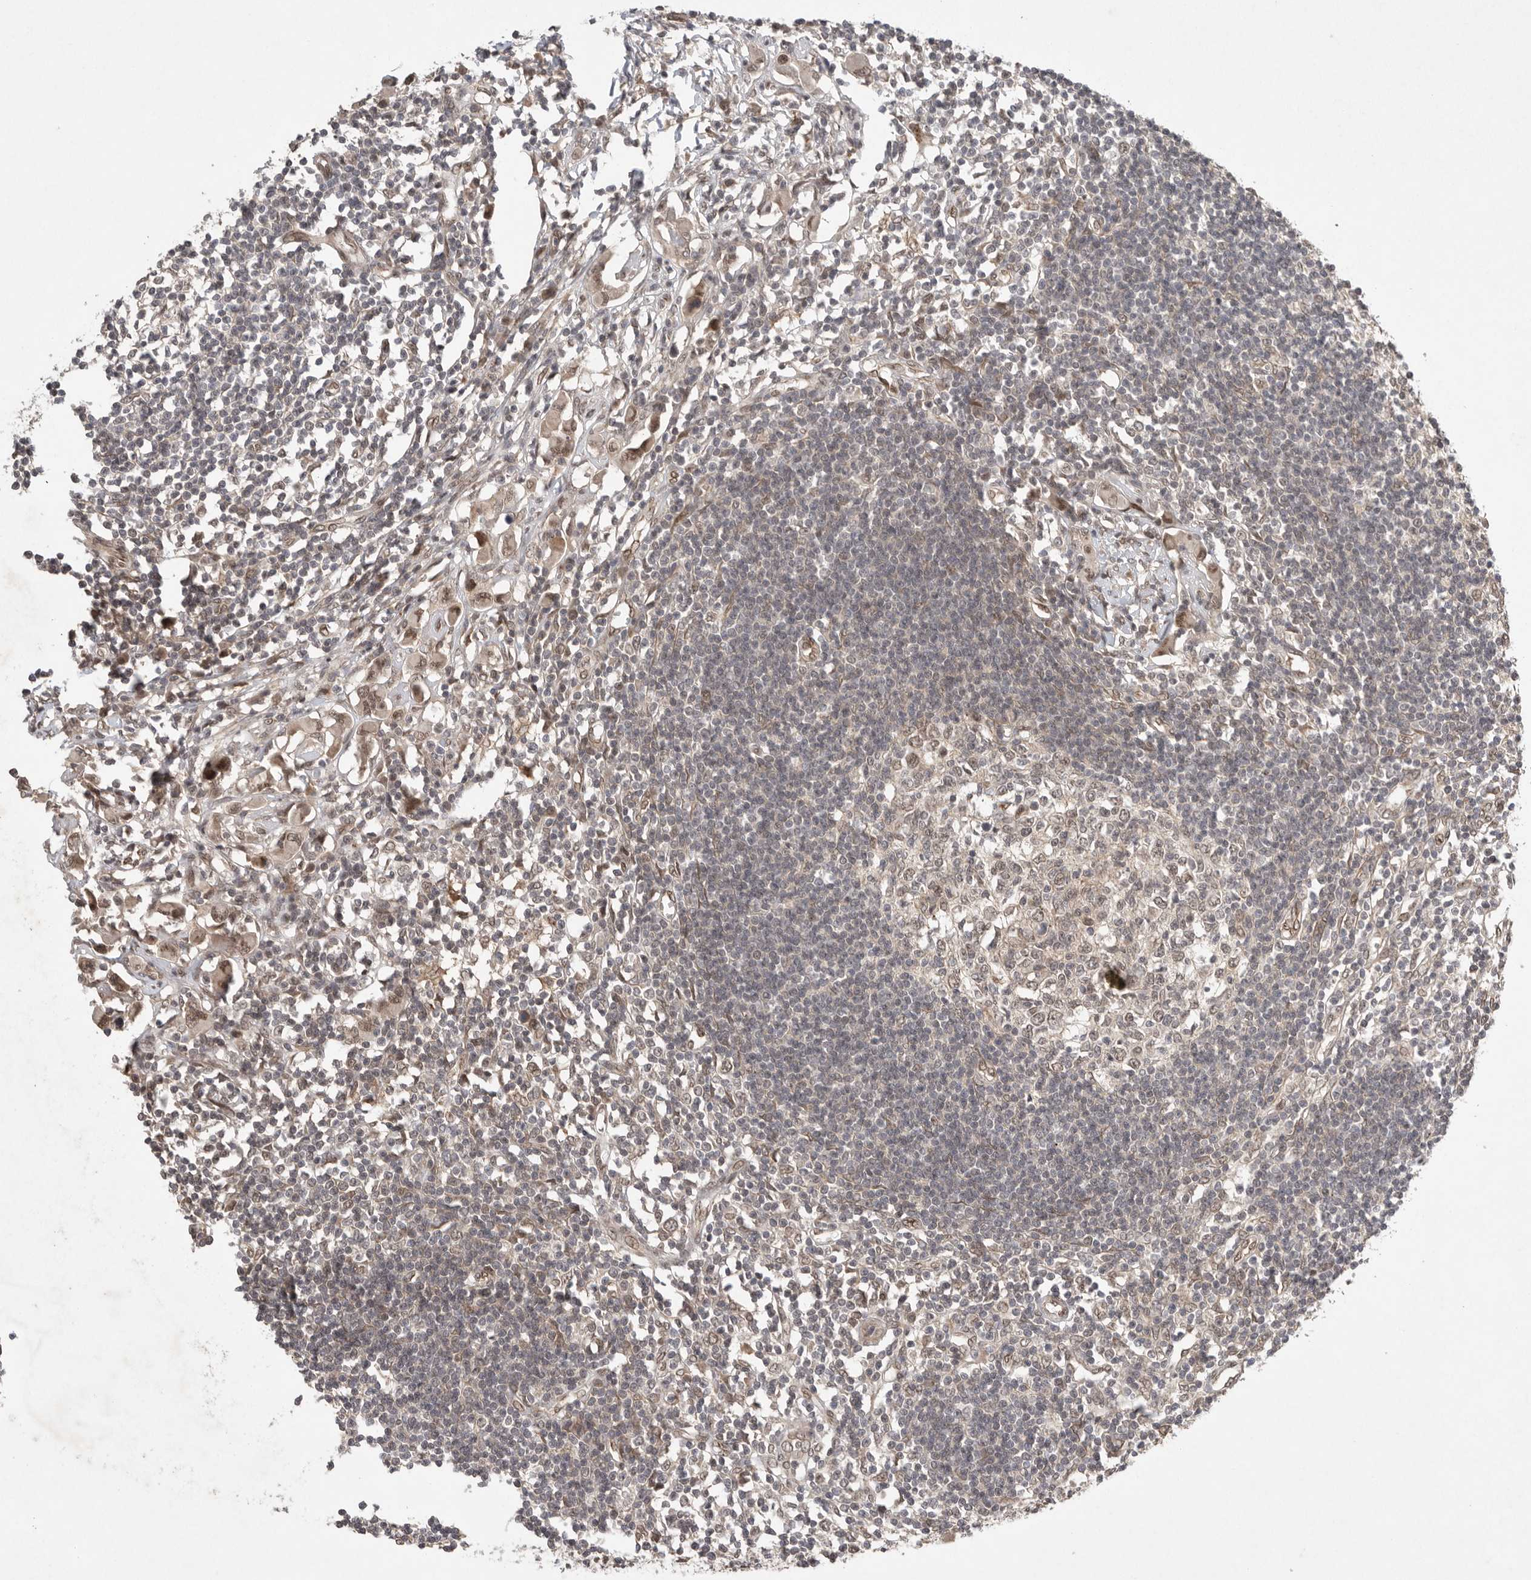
{"staining": {"intensity": "moderate", "quantity": "<25%", "location": "cytoplasmic/membranous,nuclear"}, "tissue": "lymph node", "cell_type": "Germinal center cells", "image_type": "normal", "snomed": [{"axis": "morphology", "description": "Normal tissue, NOS"}, {"axis": "morphology", "description": "Malignant melanoma, Metastatic site"}, {"axis": "topography", "description": "Lymph node"}], "caption": "Protein analysis of unremarkable lymph node reveals moderate cytoplasmic/membranous,nuclear staining in about <25% of germinal center cells. The protein is stained brown, and the nuclei are stained in blue (DAB (3,3'-diaminobenzidine) IHC with brightfield microscopy, high magnification).", "gene": "LEMD3", "patient": {"sex": "male", "age": 41}}